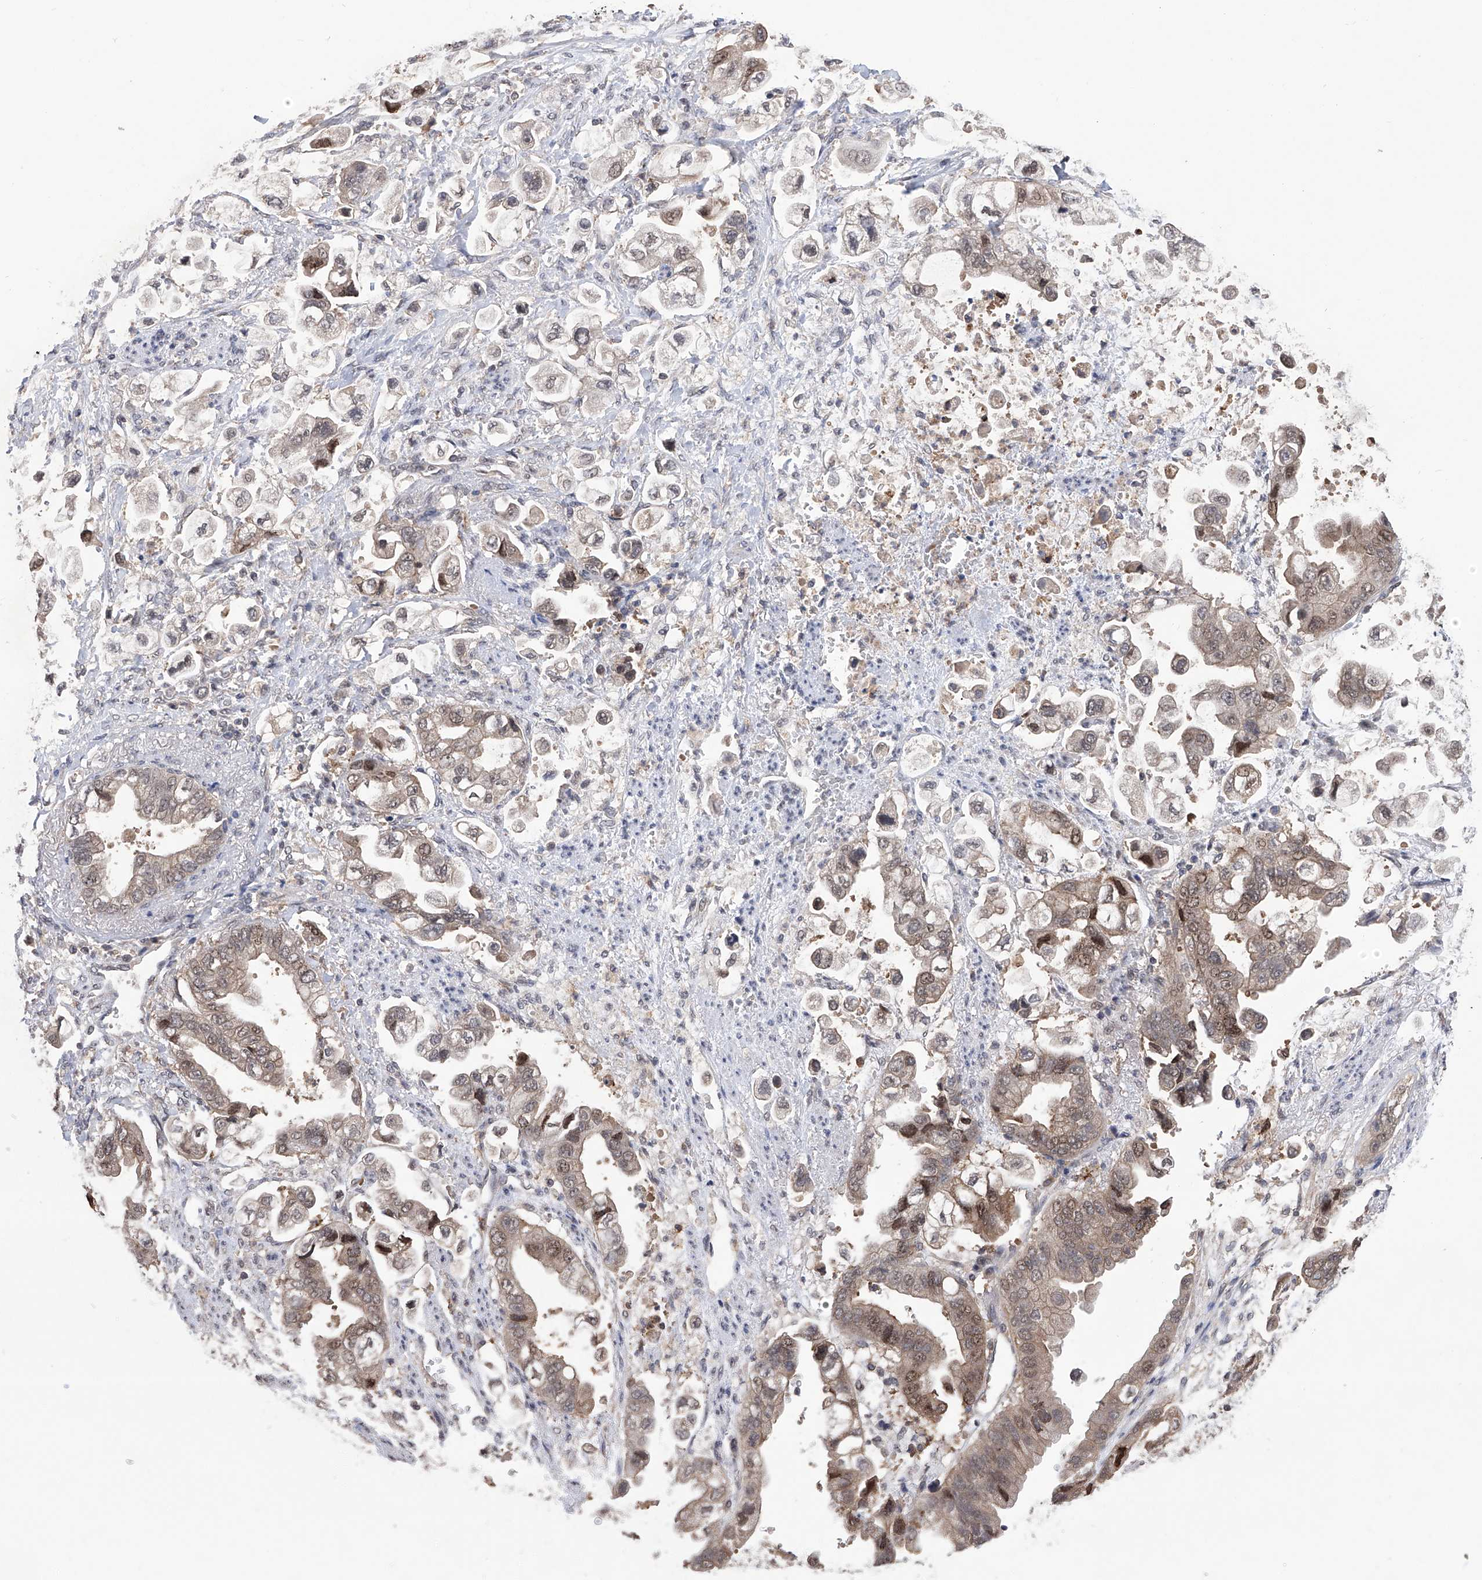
{"staining": {"intensity": "moderate", "quantity": "25%-75%", "location": "cytoplasmic/membranous,nuclear"}, "tissue": "stomach cancer", "cell_type": "Tumor cells", "image_type": "cancer", "snomed": [{"axis": "morphology", "description": "Adenocarcinoma, NOS"}, {"axis": "topography", "description": "Stomach"}], "caption": "Stomach cancer stained for a protein exhibits moderate cytoplasmic/membranous and nuclear positivity in tumor cells.", "gene": "LYSMD4", "patient": {"sex": "male", "age": 62}}